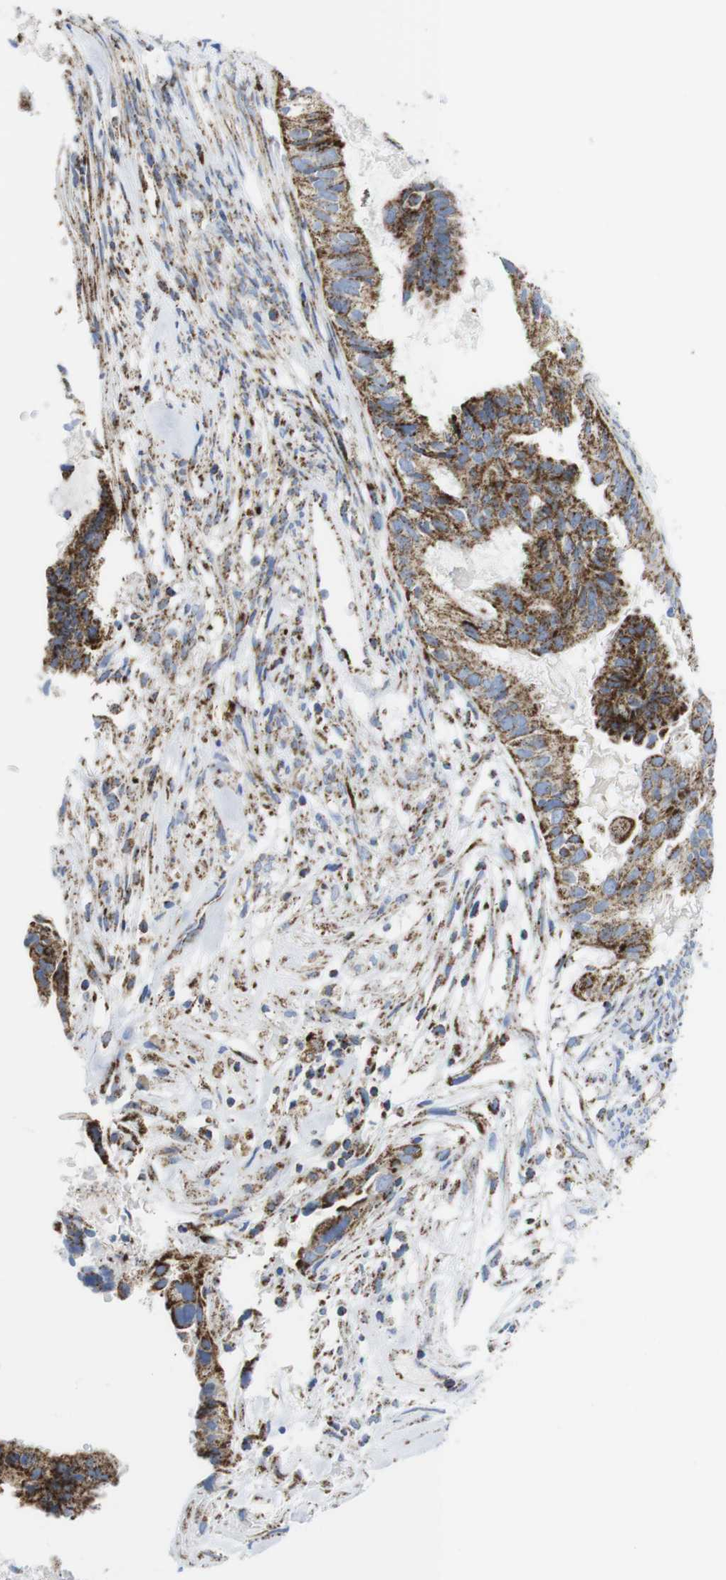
{"staining": {"intensity": "strong", "quantity": ">75%", "location": "cytoplasmic/membranous"}, "tissue": "cervical cancer", "cell_type": "Tumor cells", "image_type": "cancer", "snomed": [{"axis": "morphology", "description": "Normal tissue, NOS"}, {"axis": "morphology", "description": "Adenocarcinoma, NOS"}, {"axis": "topography", "description": "Cervix"}, {"axis": "topography", "description": "Endometrium"}], "caption": "A brown stain shows strong cytoplasmic/membranous expression of a protein in human adenocarcinoma (cervical) tumor cells.", "gene": "ATP5PO", "patient": {"sex": "female", "age": 86}}